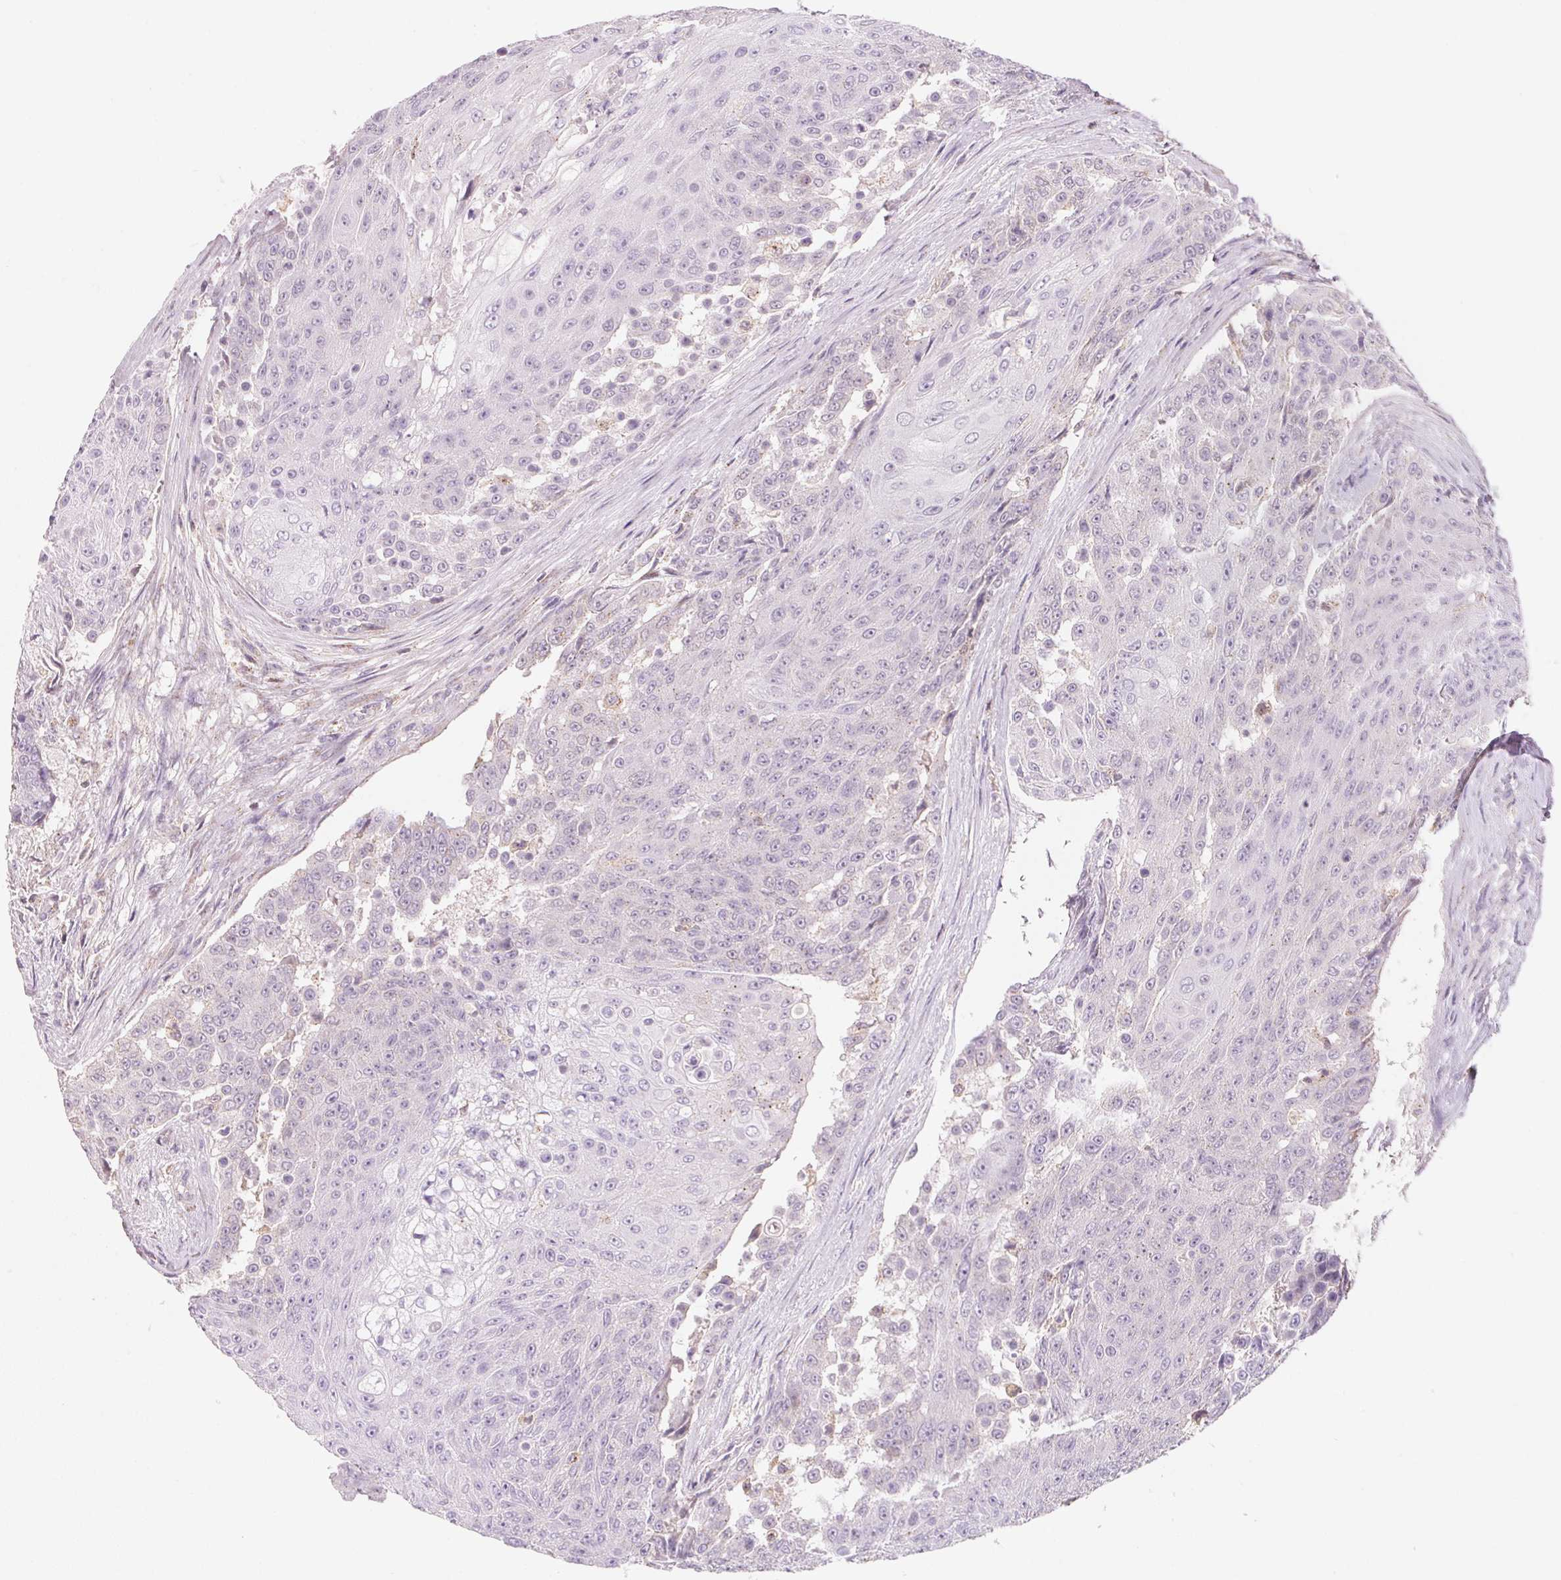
{"staining": {"intensity": "negative", "quantity": "none", "location": "none"}, "tissue": "urothelial cancer", "cell_type": "Tumor cells", "image_type": "cancer", "snomed": [{"axis": "morphology", "description": "Urothelial carcinoma, High grade"}, {"axis": "topography", "description": "Urinary bladder"}], "caption": "DAB immunohistochemical staining of urothelial cancer displays no significant positivity in tumor cells.", "gene": "HOXB13", "patient": {"sex": "female", "age": 63}}